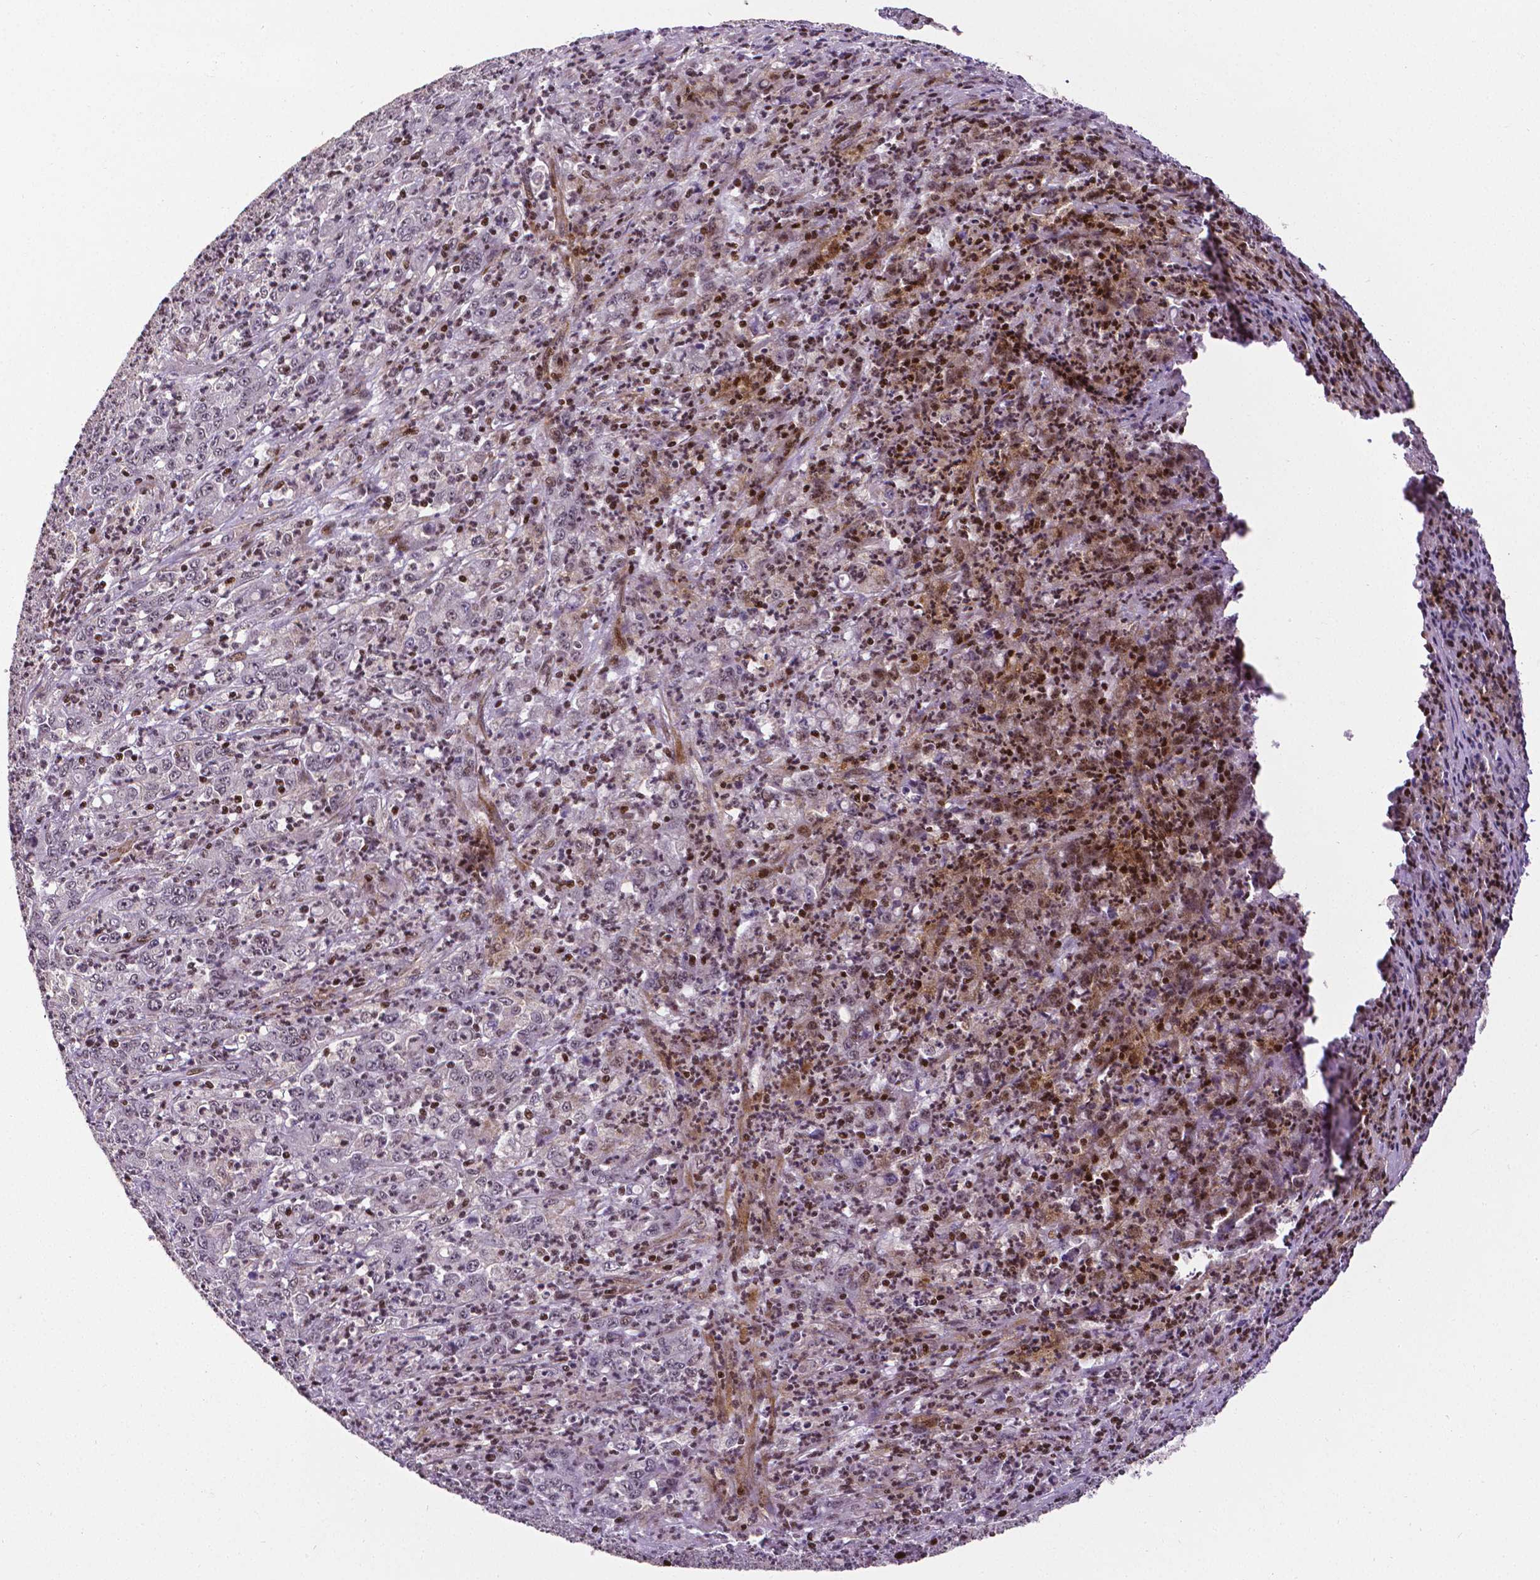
{"staining": {"intensity": "negative", "quantity": "none", "location": "none"}, "tissue": "stomach cancer", "cell_type": "Tumor cells", "image_type": "cancer", "snomed": [{"axis": "morphology", "description": "Adenocarcinoma, NOS"}, {"axis": "topography", "description": "Stomach, lower"}], "caption": "Image shows no protein staining in tumor cells of stomach cancer tissue. (Stains: DAB IHC with hematoxylin counter stain, Microscopy: brightfield microscopy at high magnification).", "gene": "CTCF", "patient": {"sex": "female", "age": 71}}